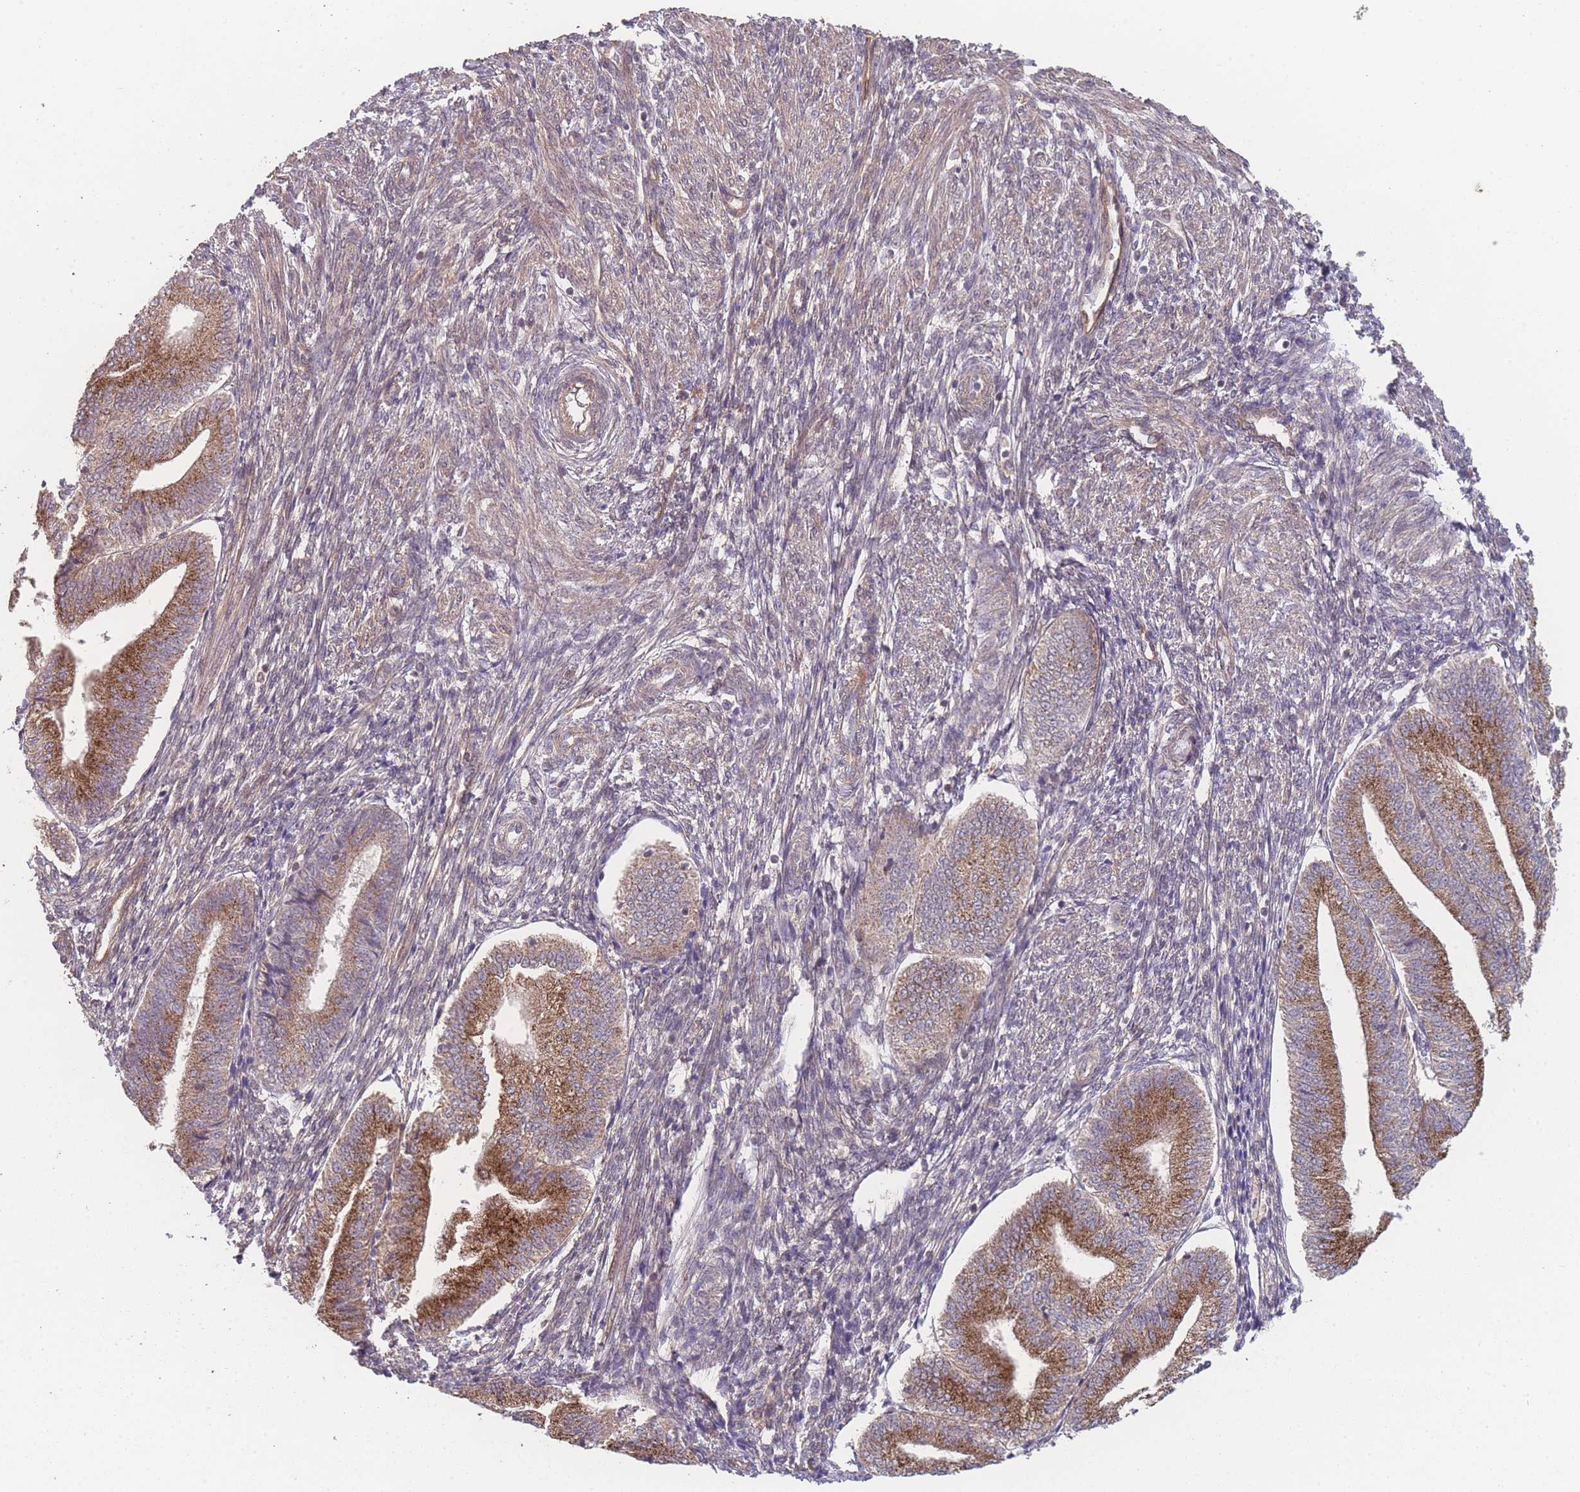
{"staining": {"intensity": "moderate", "quantity": "<25%", "location": "cytoplasmic/membranous"}, "tissue": "endometrium", "cell_type": "Cells in endometrial stroma", "image_type": "normal", "snomed": [{"axis": "morphology", "description": "Normal tissue, NOS"}, {"axis": "topography", "description": "Endometrium"}], "caption": "About <25% of cells in endometrial stroma in normal endometrium show moderate cytoplasmic/membranous protein expression as visualized by brown immunohistochemical staining.", "gene": "PXMP4", "patient": {"sex": "female", "age": 34}}